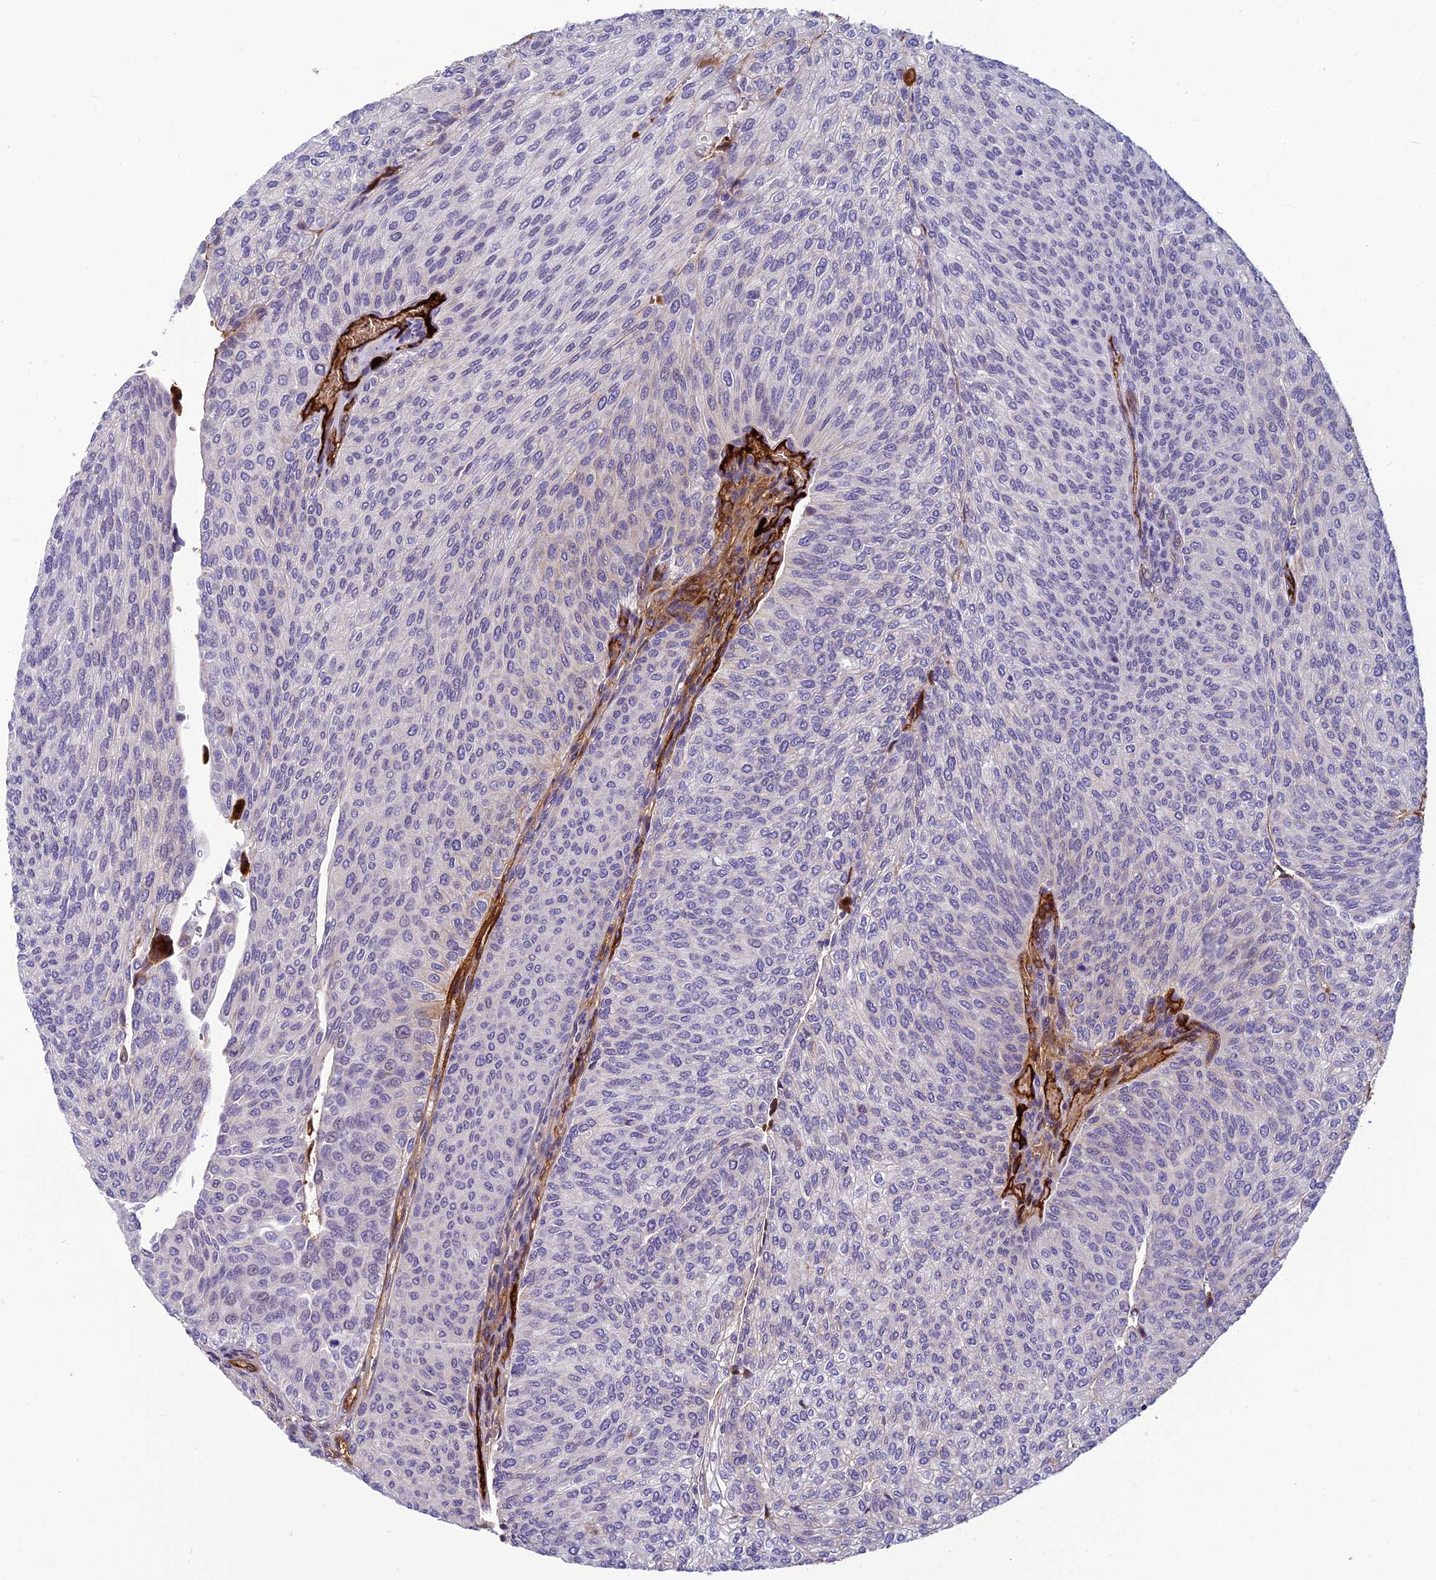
{"staining": {"intensity": "moderate", "quantity": "<25%", "location": "cytoplasmic/membranous"}, "tissue": "urothelial cancer", "cell_type": "Tumor cells", "image_type": "cancer", "snomed": [{"axis": "morphology", "description": "Urothelial carcinoma, High grade"}, {"axis": "topography", "description": "Urinary bladder"}], "caption": "Immunohistochemical staining of high-grade urothelial carcinoma reveals moderate cytoplasmic/membranous protein positivity in about <25% of tumor cells.", "gene": "CLEC11A", "patient": {"sex": "female", "age": 79}}